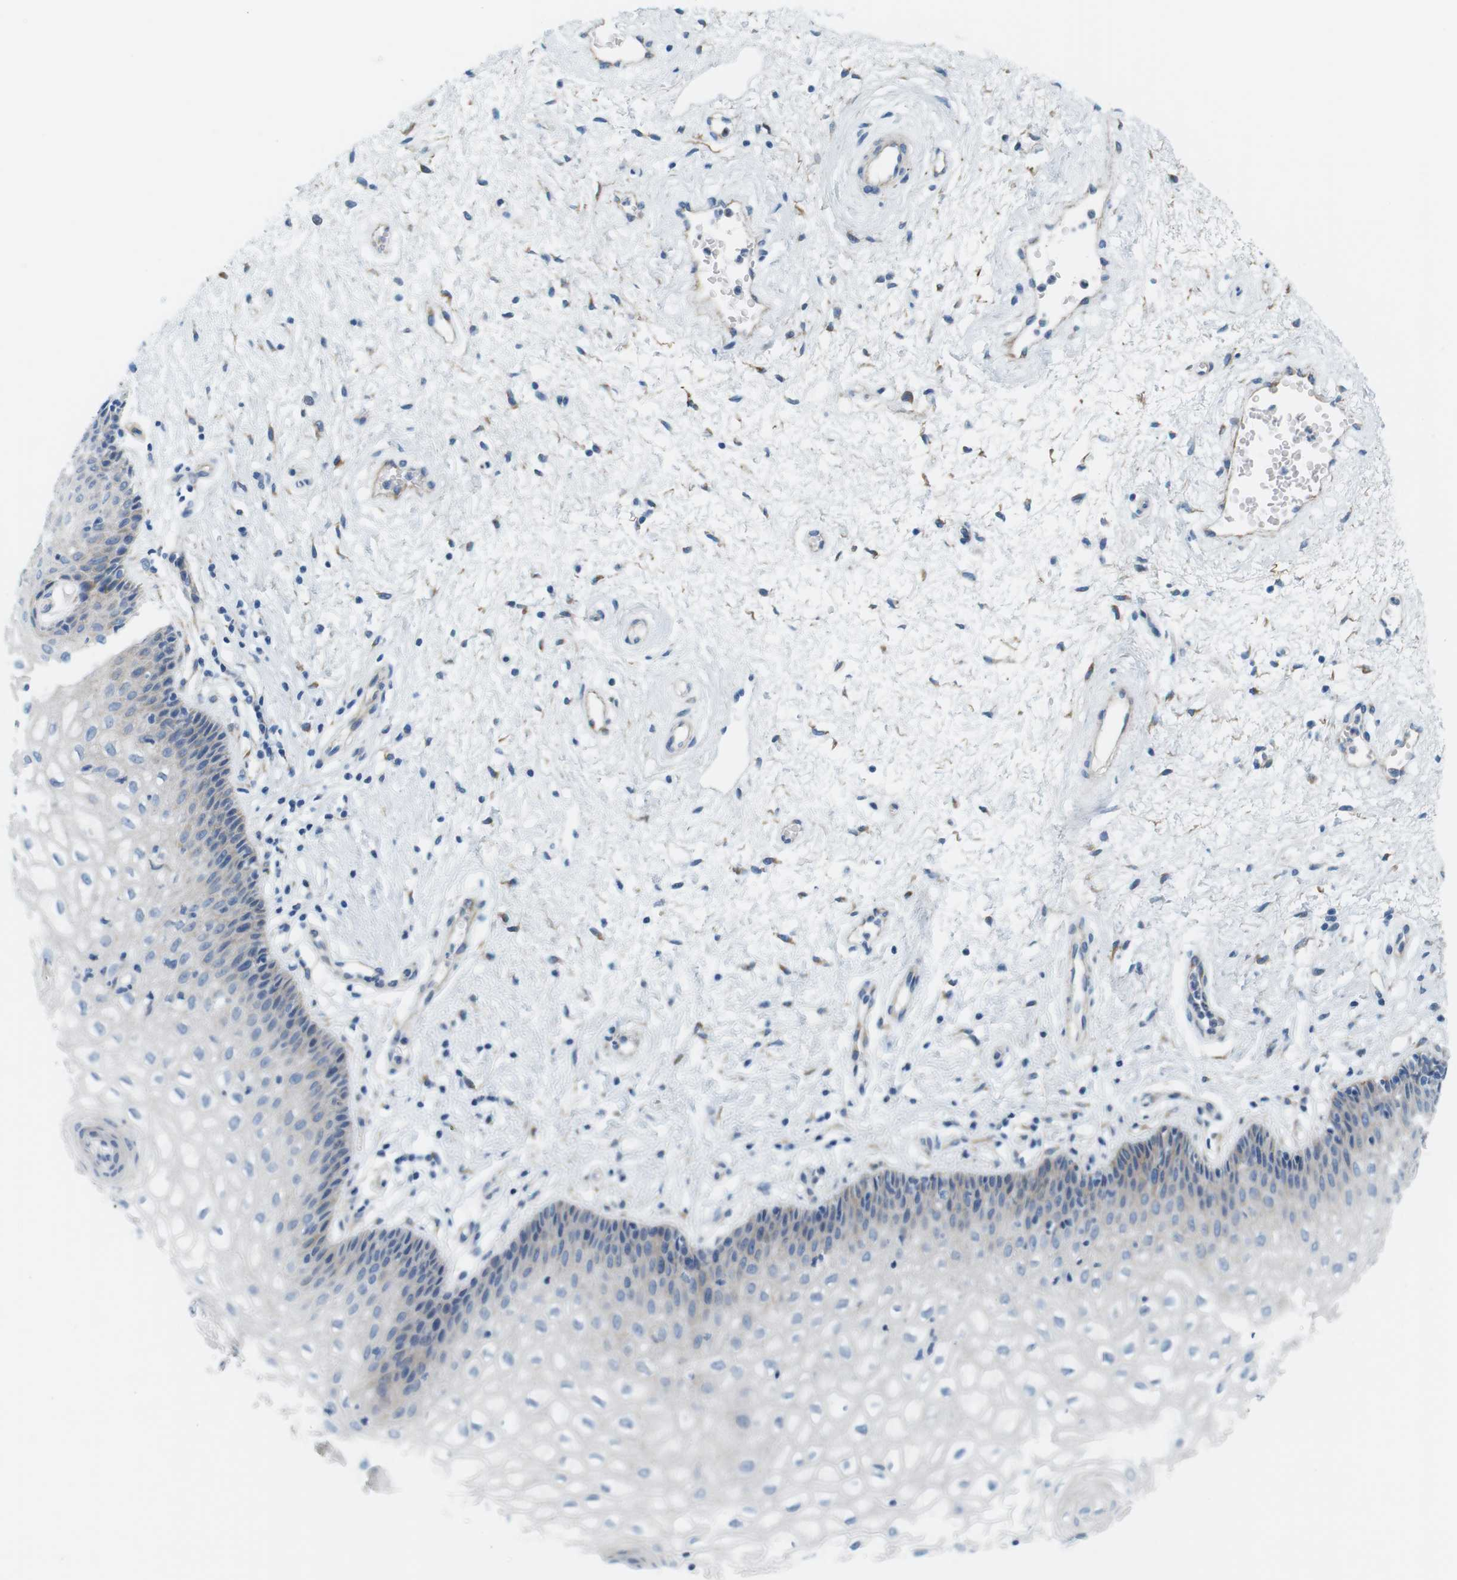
{"staining": {"intensity": "negative", "quantity": "none", "location": "none"}, "tissue": "vagina", "cell_type": "Squamous epithelial cells", "image_type": "normal", "snomed": [{"axis": "morphology", "description": "Normal tissue, NOS"}, {"axis": "topography", "description": "Vagina"}], "caption": "Immunohistochemistry of benign vagina displays no positivity in squamous epithelial cells.", "gene": "MYH9", "patient": {"sex": "female", "age": 34}}